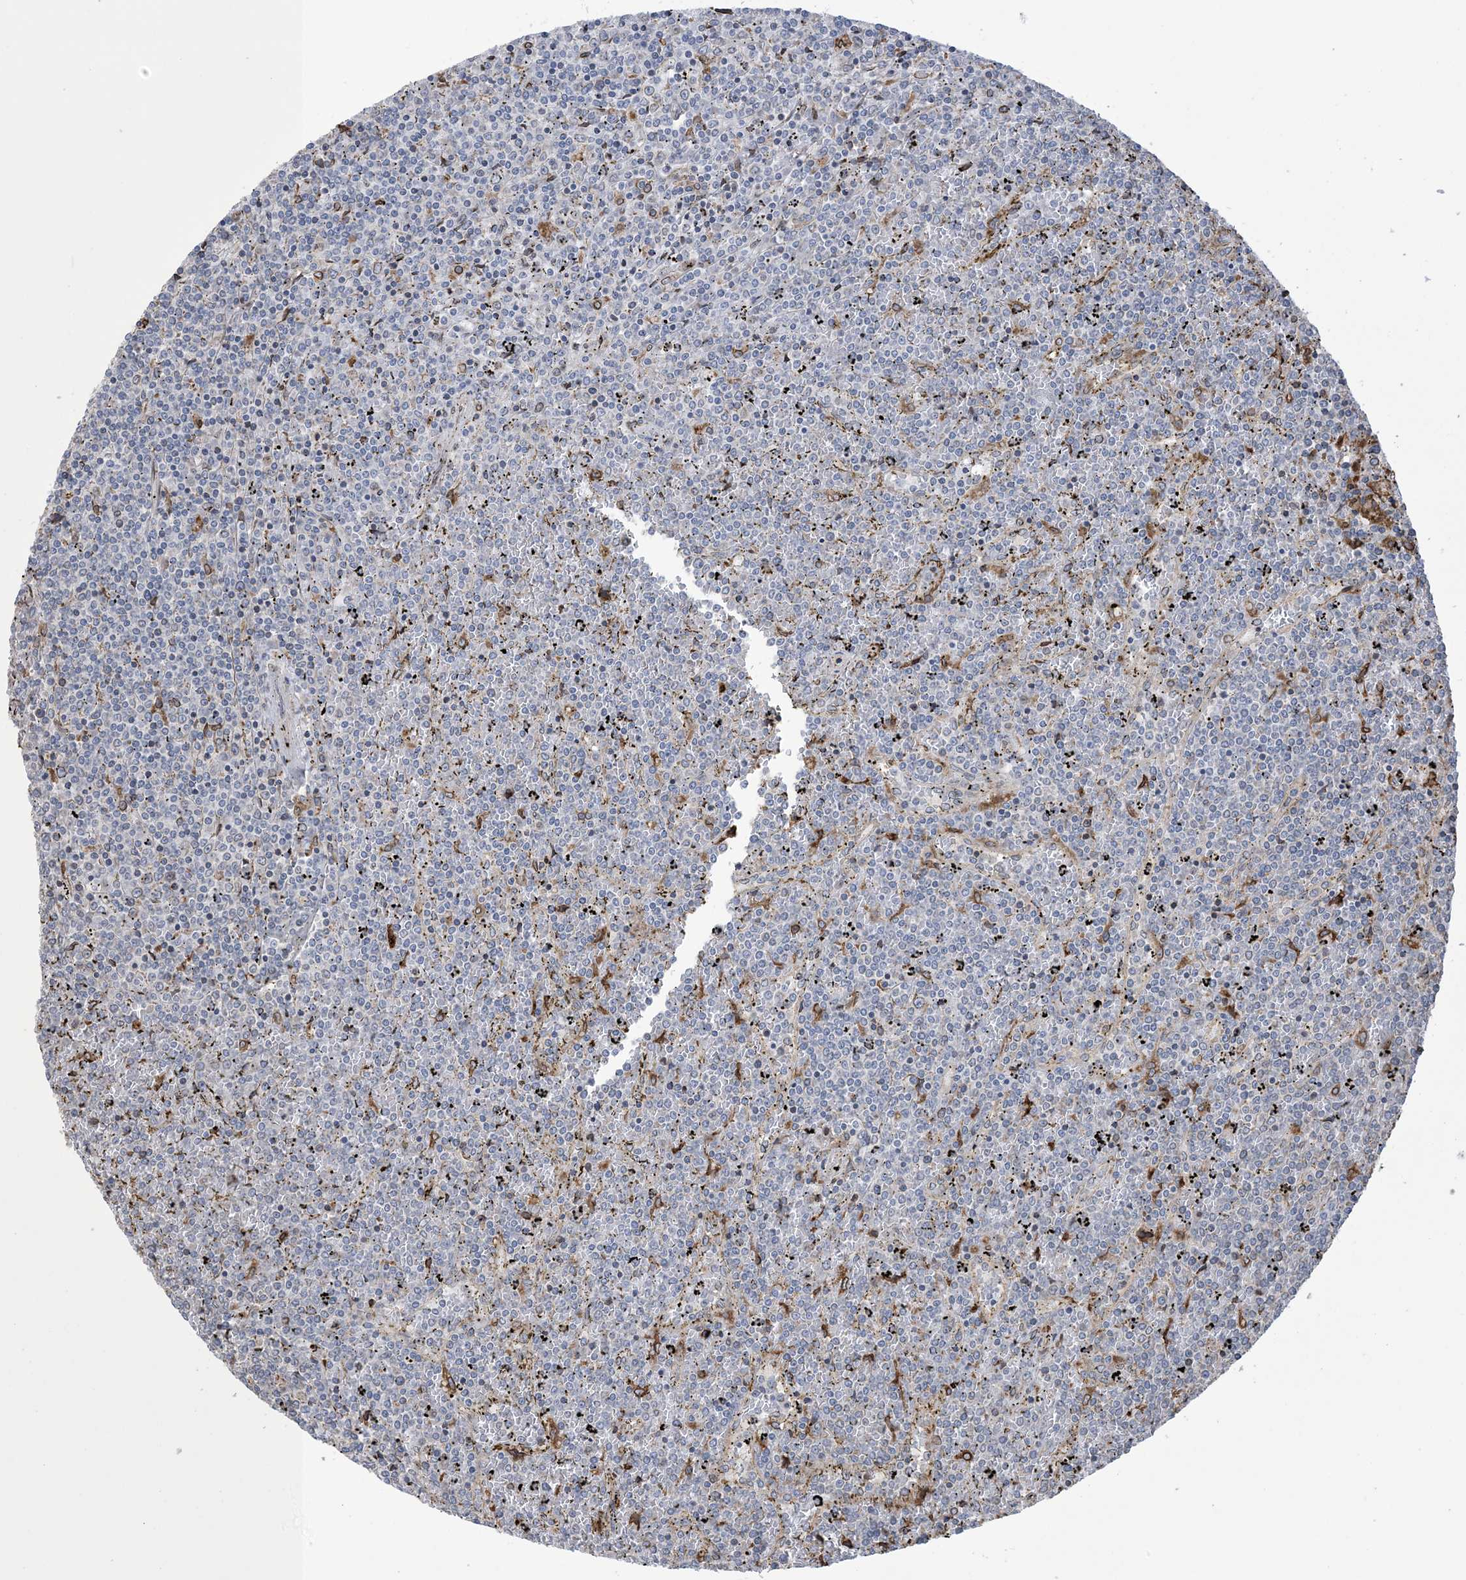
{"staining": {"intensity": "negative", "quantity": "none", "location": "none"}, "tissue": "lymphoma", "cell_type": "Tumor cells", "image_type": "cancer", "snomed": [{"axis": "morphology", "description": "Malignant lymphoma, non-Hodgkin's type, Low grade"}, {"axis": "topography", "description": "Spleen"}], "caption": "Immunohistochemical staining of human malignant lymphoma, non-Hodgkin's type (low-grade) exhibits no significant staining in tumor cells.", "gene": "SHANK1", "patient": {"sex": "female", "age": 19}}